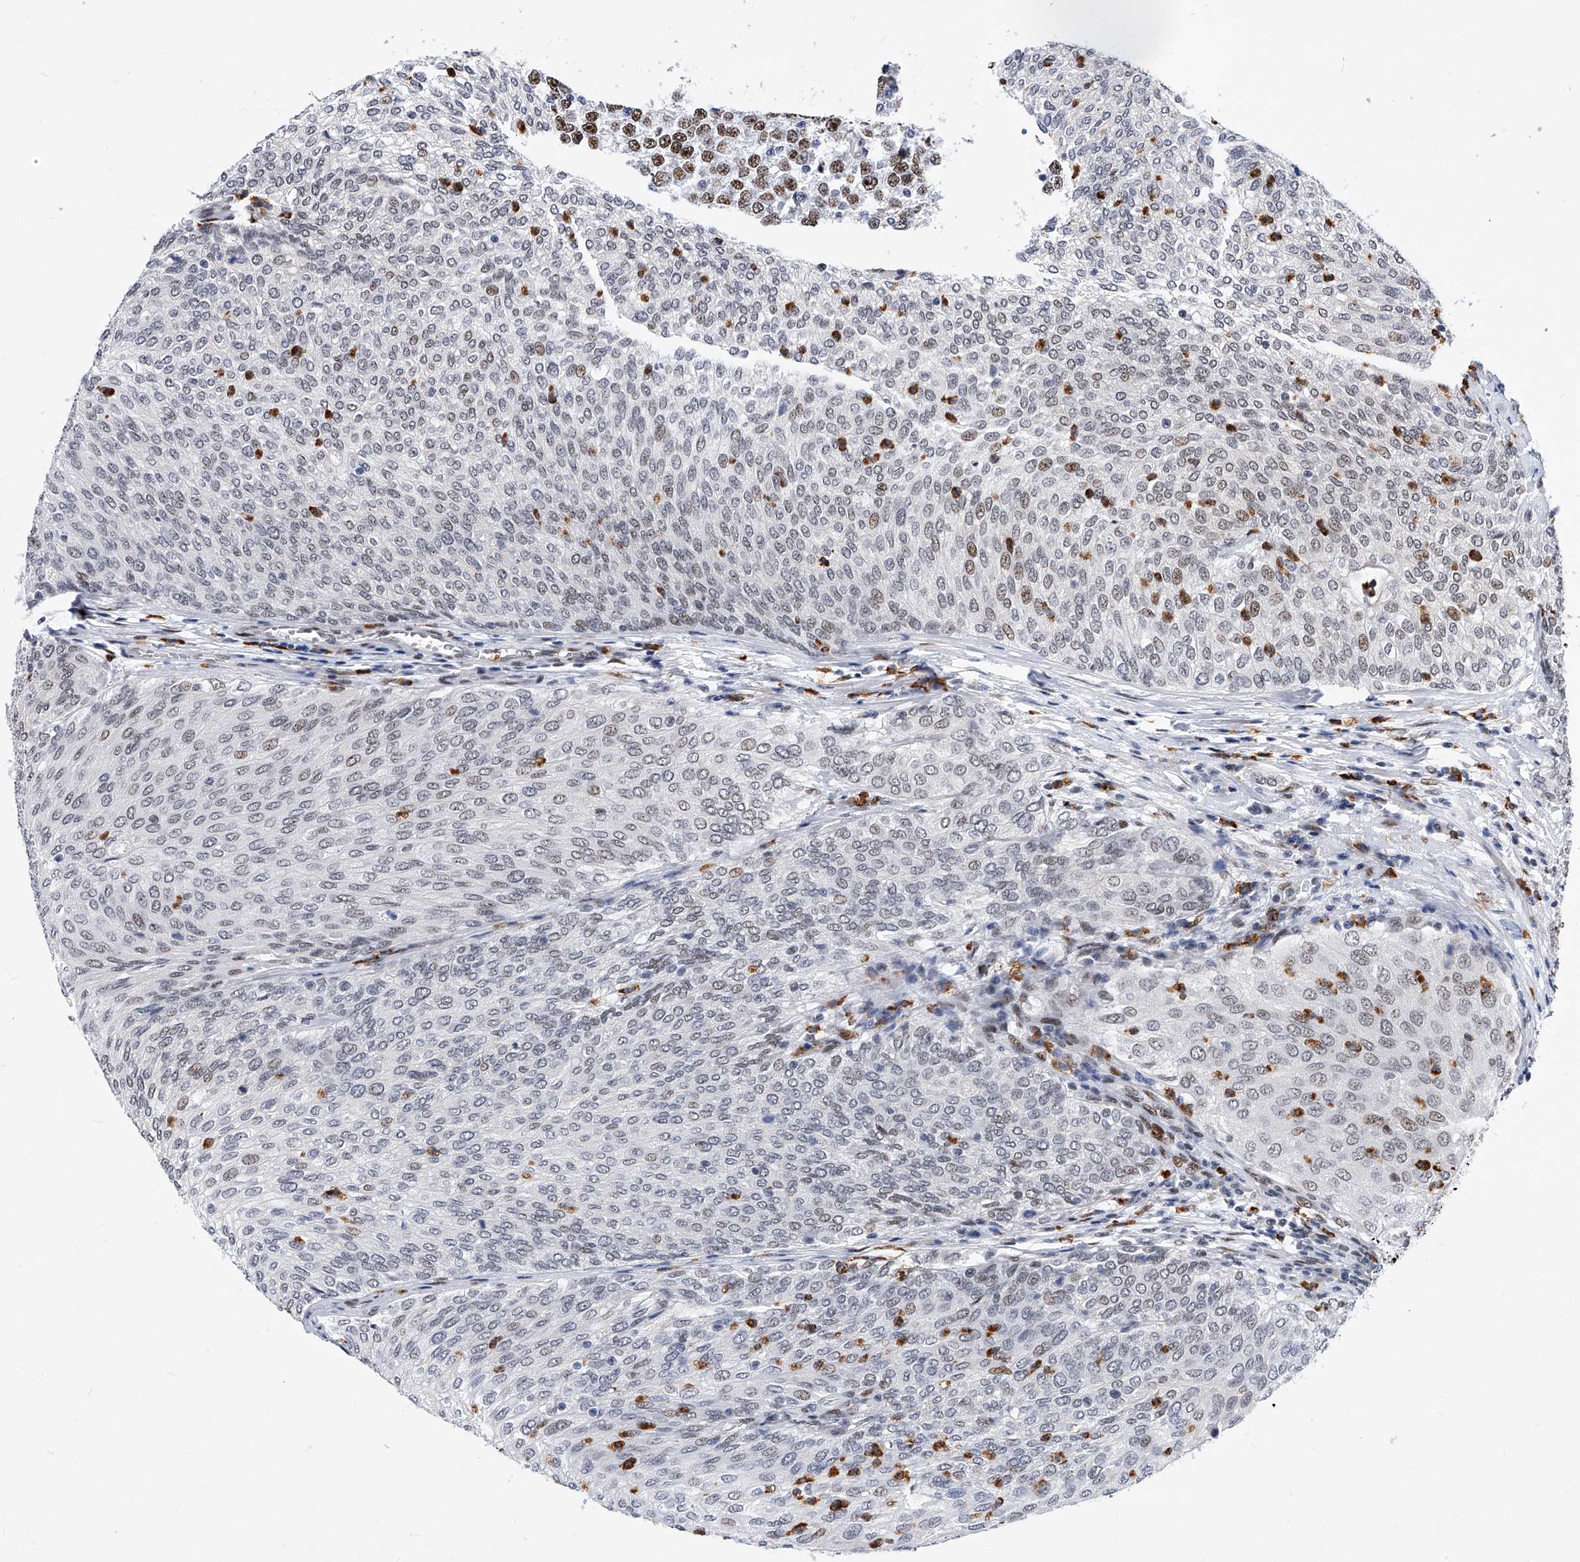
{"staining": {"intensity": "moderate", "quantity": "<25%", "location": "nuclear"}, "tissue": "urothelial cancer", "cell_type": "Tumor cells", "image_type": "cancer", "snomed": [{"axis": "morphology", "description": "Urothelial carcinoma, Low grade"}, {"axis": "topography", "description": "Urinary bladder"}], "caption": "DAB (3,3'-diaminobenzidine) immunohistochemical staining of human urothelial carcinoma (low-grade) demonstrates moderate nuclear protein expression in approximately <25% of tumor cells. The staining was performed using DAB (3,3'-diaminobenzidine), with brown indicating positive protein expression. Nuclei are stained blue with hematoxylin.", "gene": "TESK2", "patient": {"sex": "female", "age": 79}}